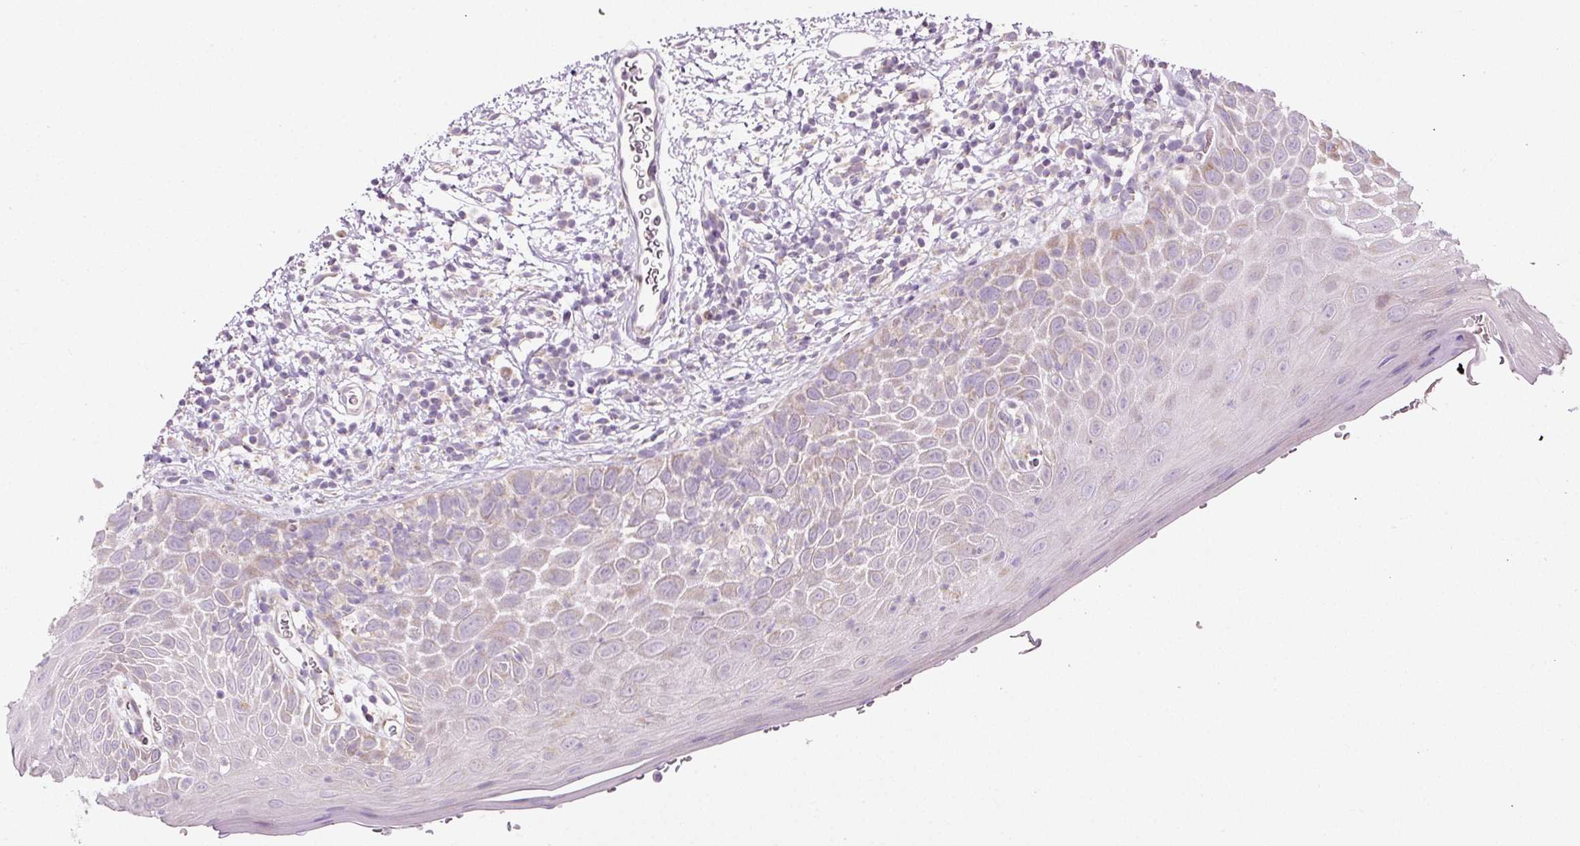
{"staining": {"intensity": "moderate", "quantity": "25%-75%", "location": "cytoplasmic/membranous"}, "tissue": "oral mucosa", "cell_type": "Squamous epithelial cells", "image_type": "normal", "snomed": [{"axis": "morphology", "description": "Normal tissue, NOS"}, {"axis": "morphology", "description": "Squamous cell carcinoma, NOS"}, {"axis": "topography", "description": "Oral tissue"}, {"axis": "topography", "description": "Tounge, NOS"}, {"axis": "topography", "description": "Head-Neck"}], "caption": "This micrograph displays unremarkable oral mucosa stained with IHC to label a protein in brown. The cytoplasmic/membranous of squamous epithelial cells show moderate positivity for the protein. Nuclei are counter-stained blue.", "gene": "NDUFA1", "patient": {"sex": "male", "age": 76}}